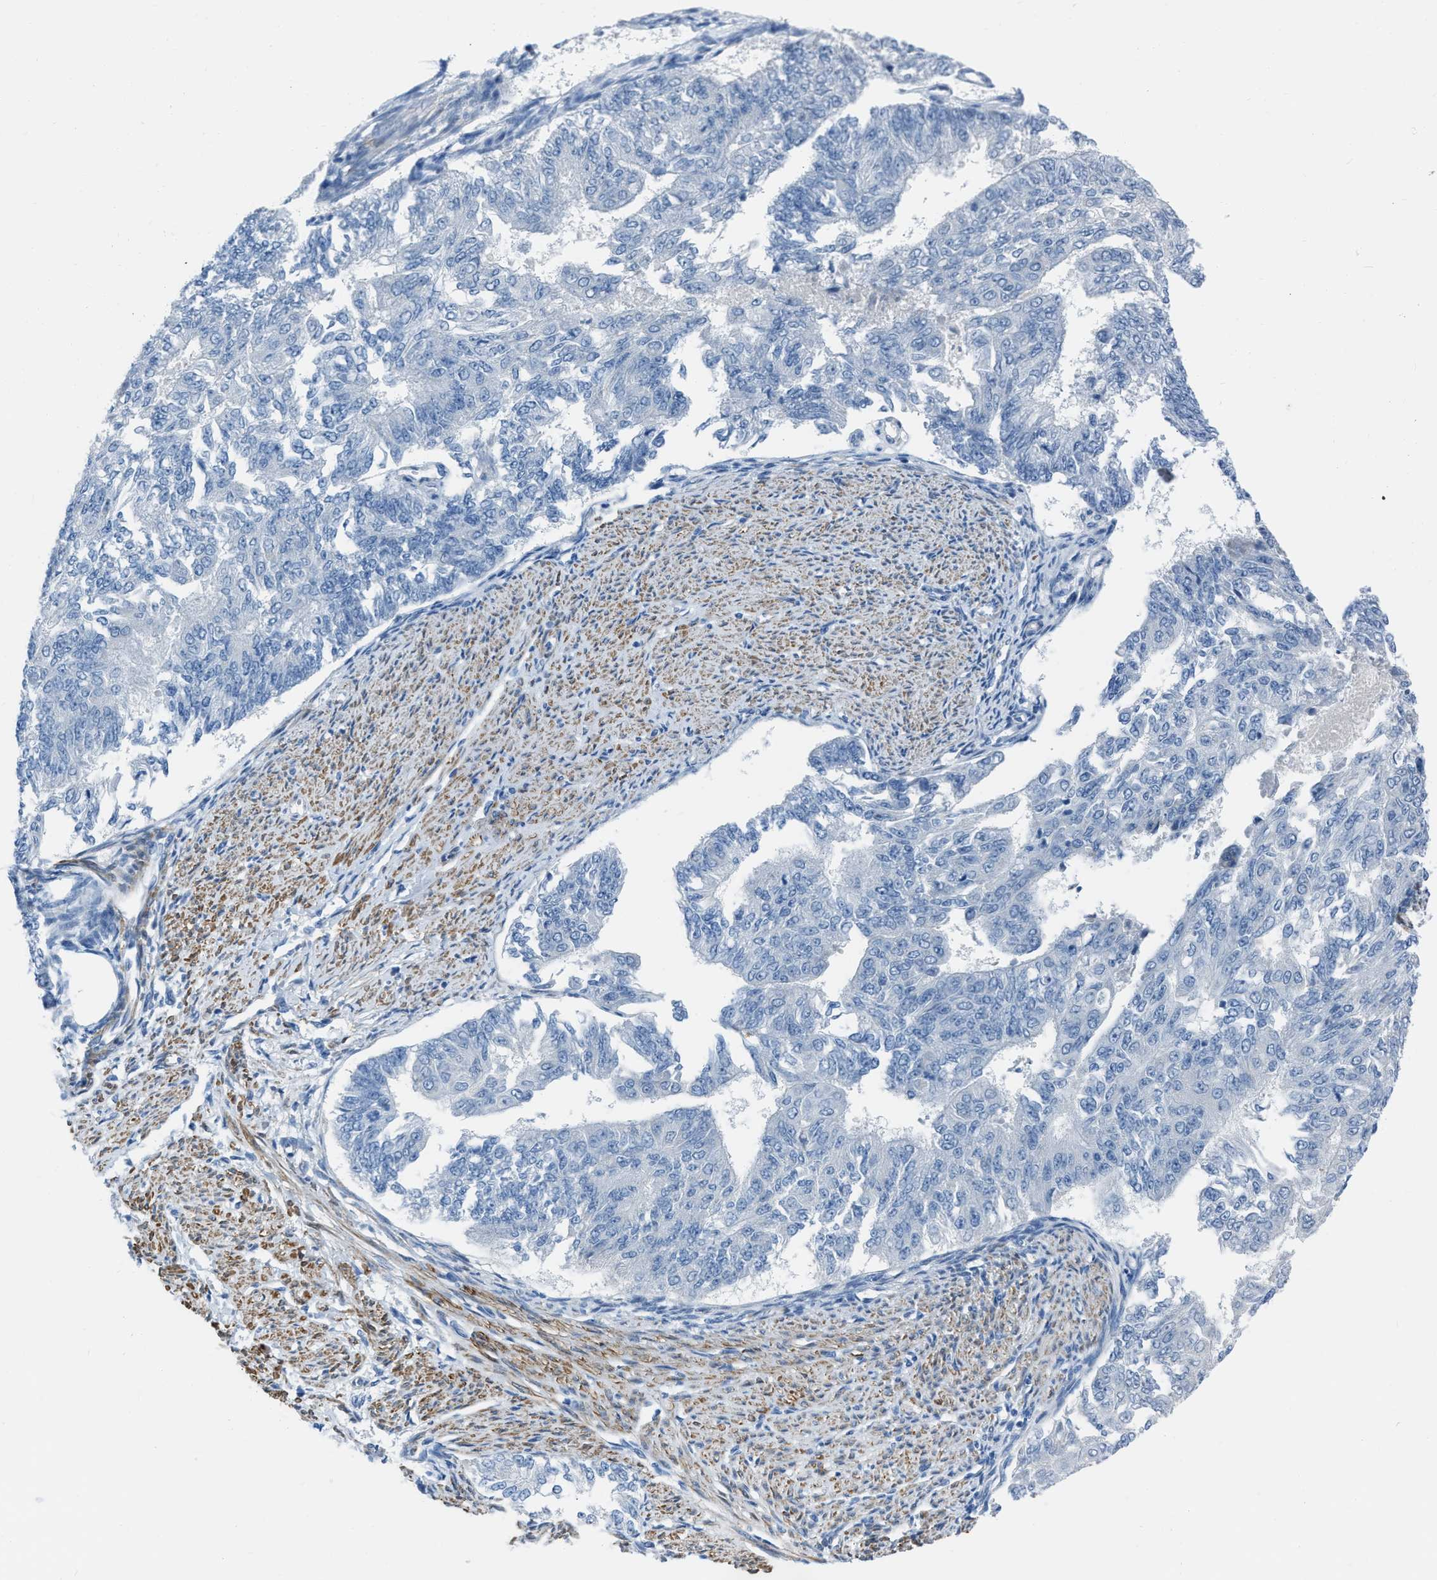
{"staining": {"intensity": "negative", "quantity": "none", "location": "none"}, "tissue": "endometrial cancer", "cell_type": "Tumor cells", "image_type": "cancer", "snomed": [{"axis": "morphology", "description": "Adenocarcinoma, NOS"}, {"axis": "topography", "description": "Endometrium"}], "caption": "Immunohistochemical staining of endometrial cancer displays no significant staining in tumor cells. (Stains: DAB (3,3'-diaminobenzidine) immunohistochemistry with hematoxylin counter stain, Microscopy: brightfield microscopy at high magnification).", "gene": "SPATC1L", "patient": {"sex": "female", "age": 32}}